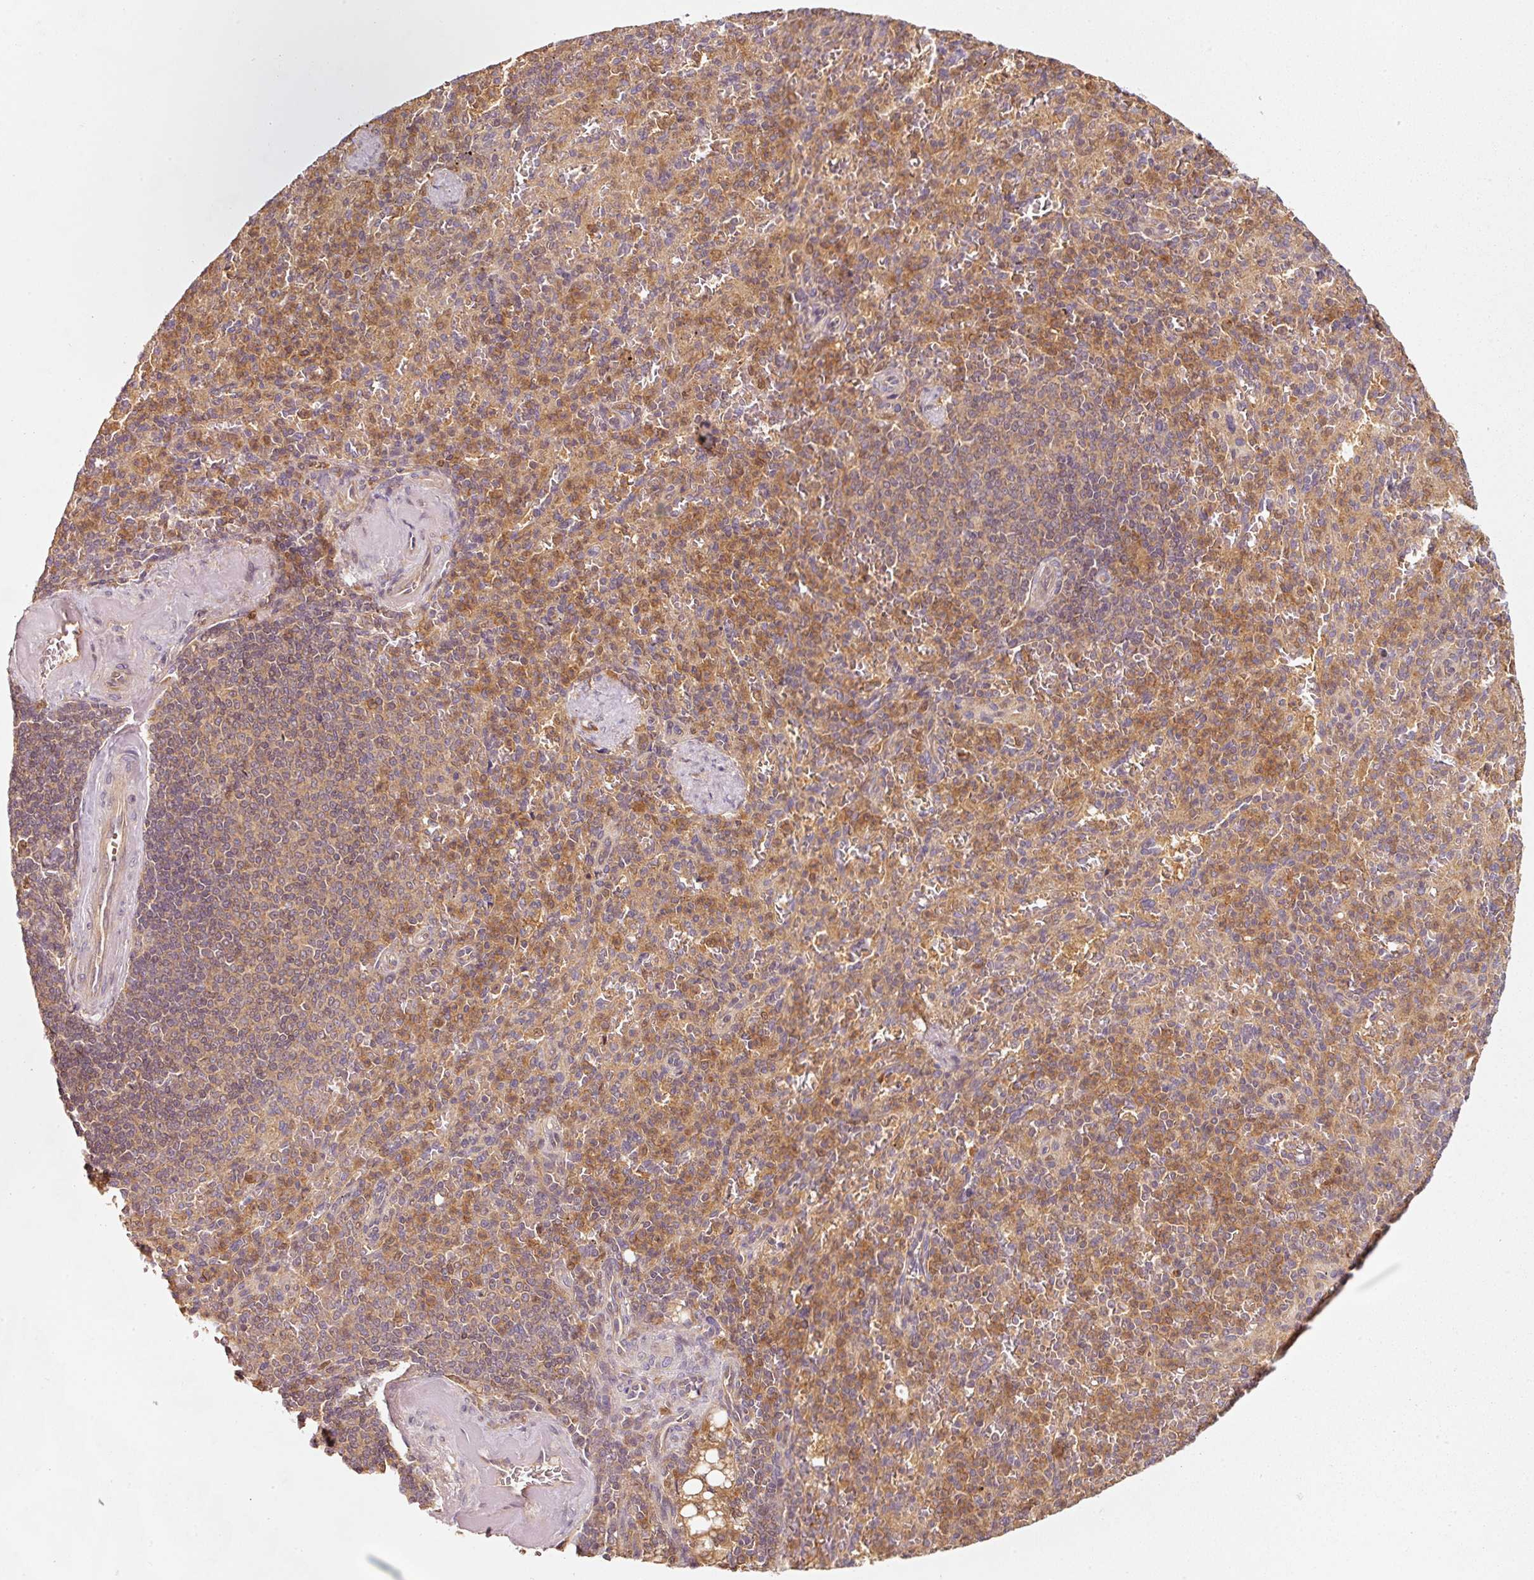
{"staining": {"intensity": "moderate", "quantity": "25%-75%", "location": "cytoplasmic/membranous"}, "tissue": "spleen", "cell_type": "Cells in red pulp", "image_type": "normal", "snomed": [{"axis": "morphology", "description": "Normal tissue, NOS"}, {"axis": "topography", "description": "Spleen"}], "caption": "DAB (3,3'-diaminobenzidine) immunohistochemical staining of unremarkable spleen demonstrates moderate cytoplasmic/membranous protein staining in about 25%-75% of cells in red pulp.", "gene": "RRAS2", "patient": {"sex": "female", "age": 74}}